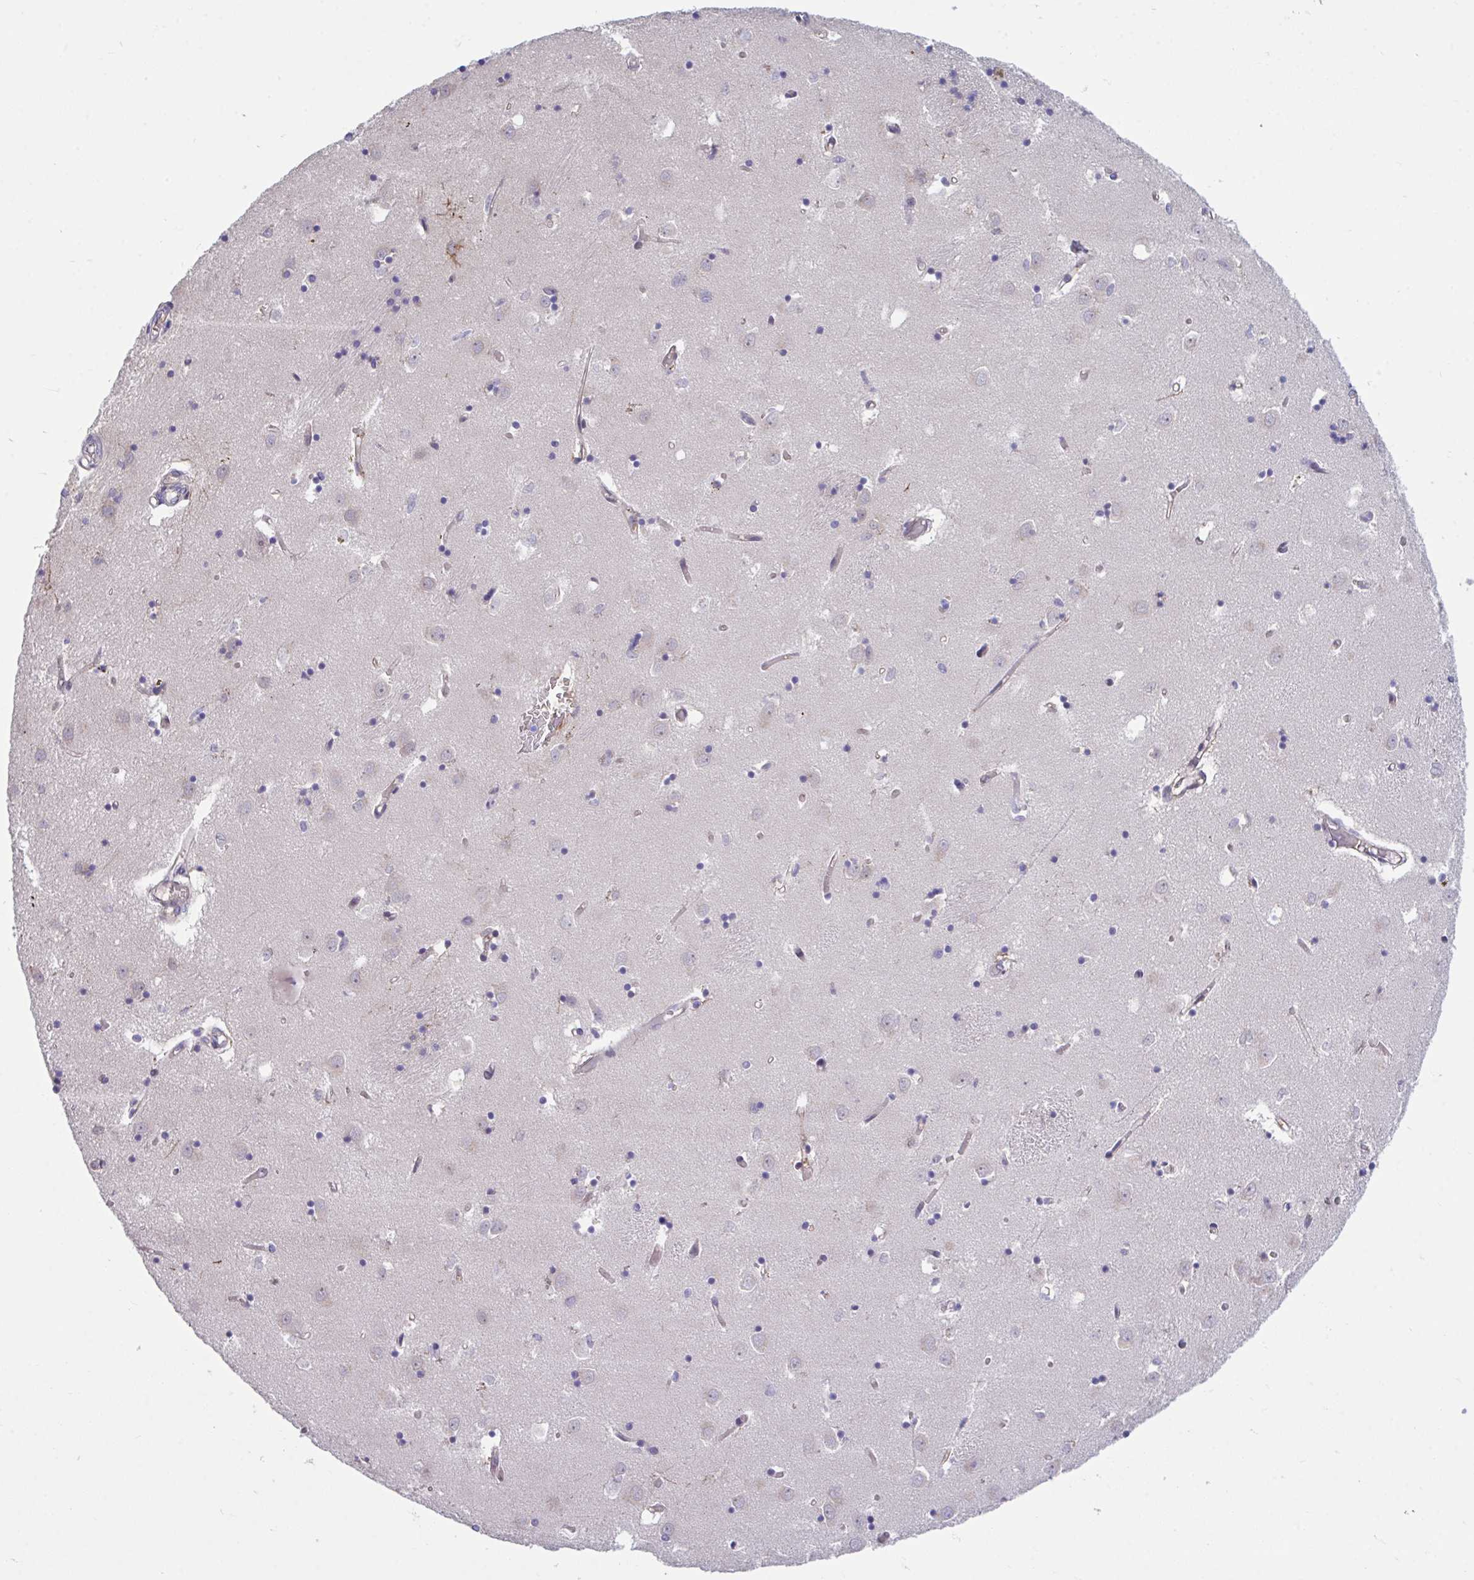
{"staining": {"intensity": "negative", "quantity": "none", "location": "none"}, "tissue": "caudate", "cell_type": "Glial cells", "image_type": "normal", "snomed": [{"axis": "morphology", "description": "Normal tissue, NOS"}, {"axis": "topography", "description": "Lateral ventricle wall"}], "caption": "The micrograph reveals no staining of glial cells in normal caudate.", "gene": "CENPQ", "patient": {"sex": "male", "age": 70}}